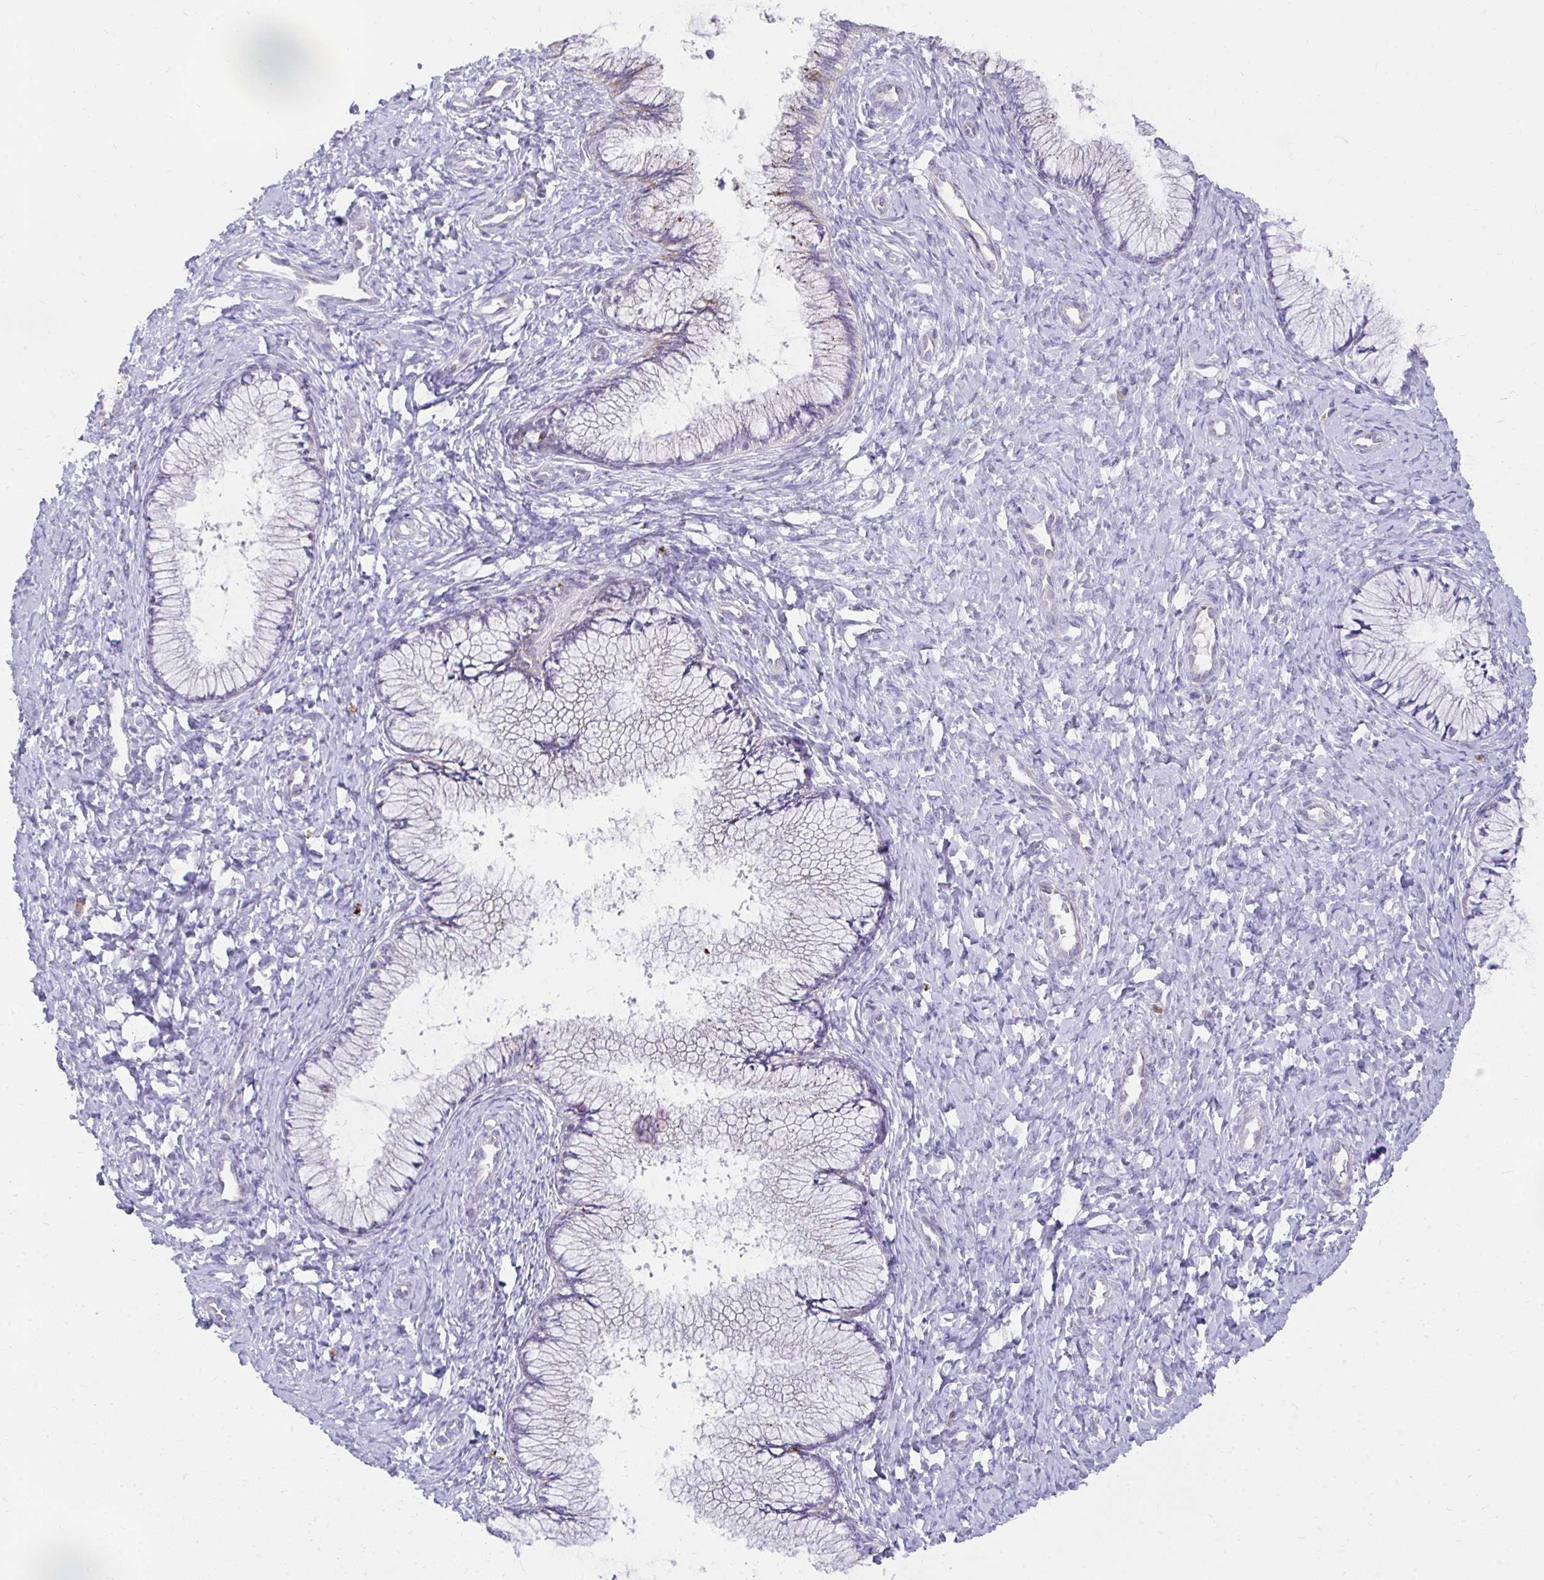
{"staining": {"intensity": "weak", "quantity": "<25%", "location": "cytoplasmic/membranous"}, "tissue": "cervix", "cell_type": "Glandular cells", "image_type": "normal", "snomed": [{"axis": "morphology", "description": "Normal tissue, NOS"}, {"axis": "topography", "description": "Cervix"}], "caption": "Immunohistochemistry of unremarkable human cervix exhibits no positivity in glandular cells. (Stains: DAB (3,3'-diaminobenzidine) IHC with hematoxylin counter stain, Microscopy: brightfield microscopy at high magnification).", "gene": "PRRG3", "patient": {"sex": "female", "age": 37}}